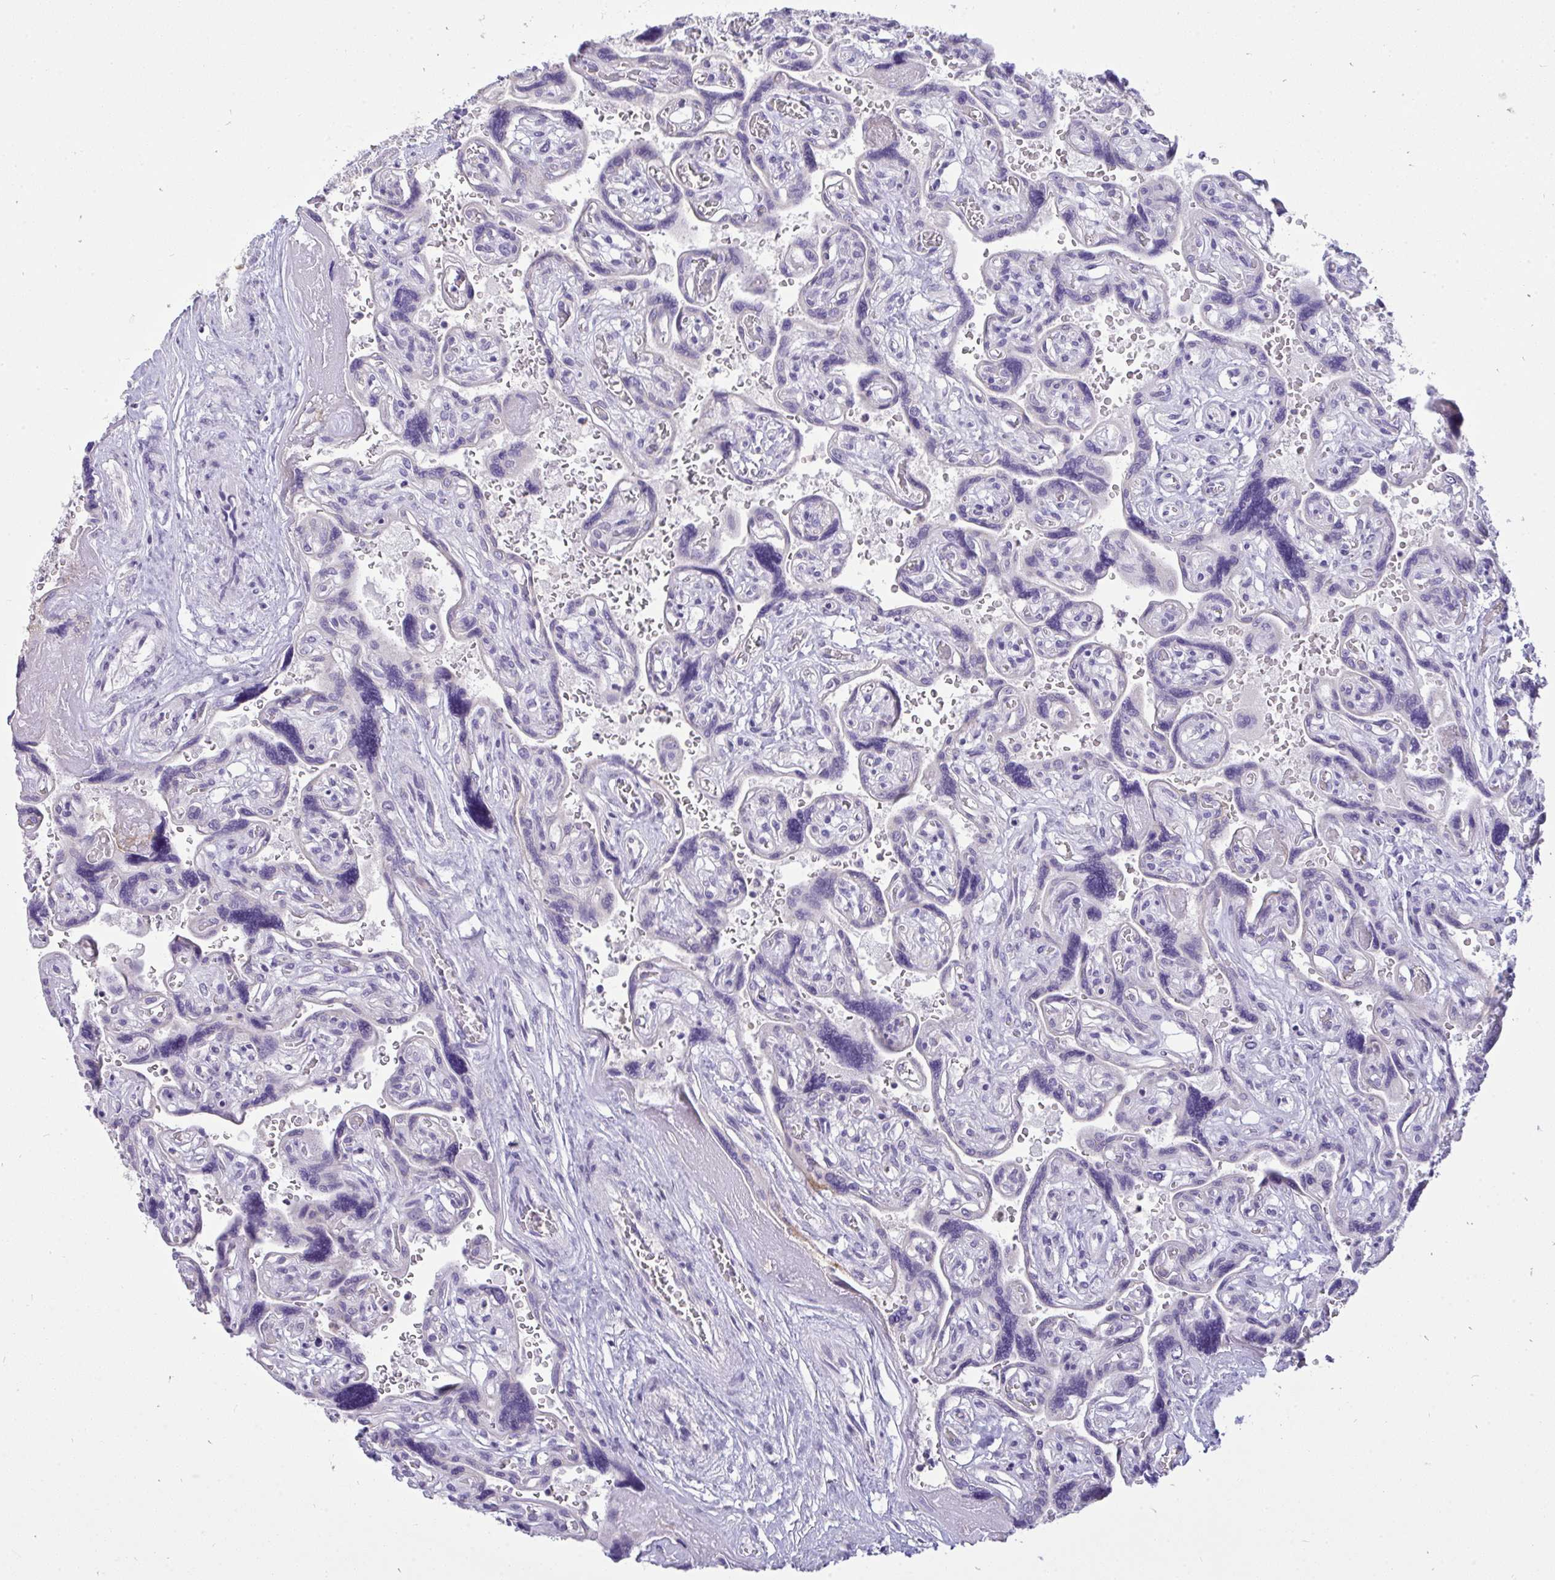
{"staining": {"intensity": "negative", "quantity": "none", "location": "none"}, "tissue": "placenta", "cell_type": "Decidual cells", "image_type": "normal", "snomed": [{"axis": "morphology", "description": "Normal tissue, NOS"}, {"axis": "topography", "description": "Placenta"}], "caption": "An image of placenta stained for a protein reveals no brown staining in decidual cells. (DAB IHC, high magnification).", "gene": "VGLL3", "patient": {"sex": "female", "age": 32}}